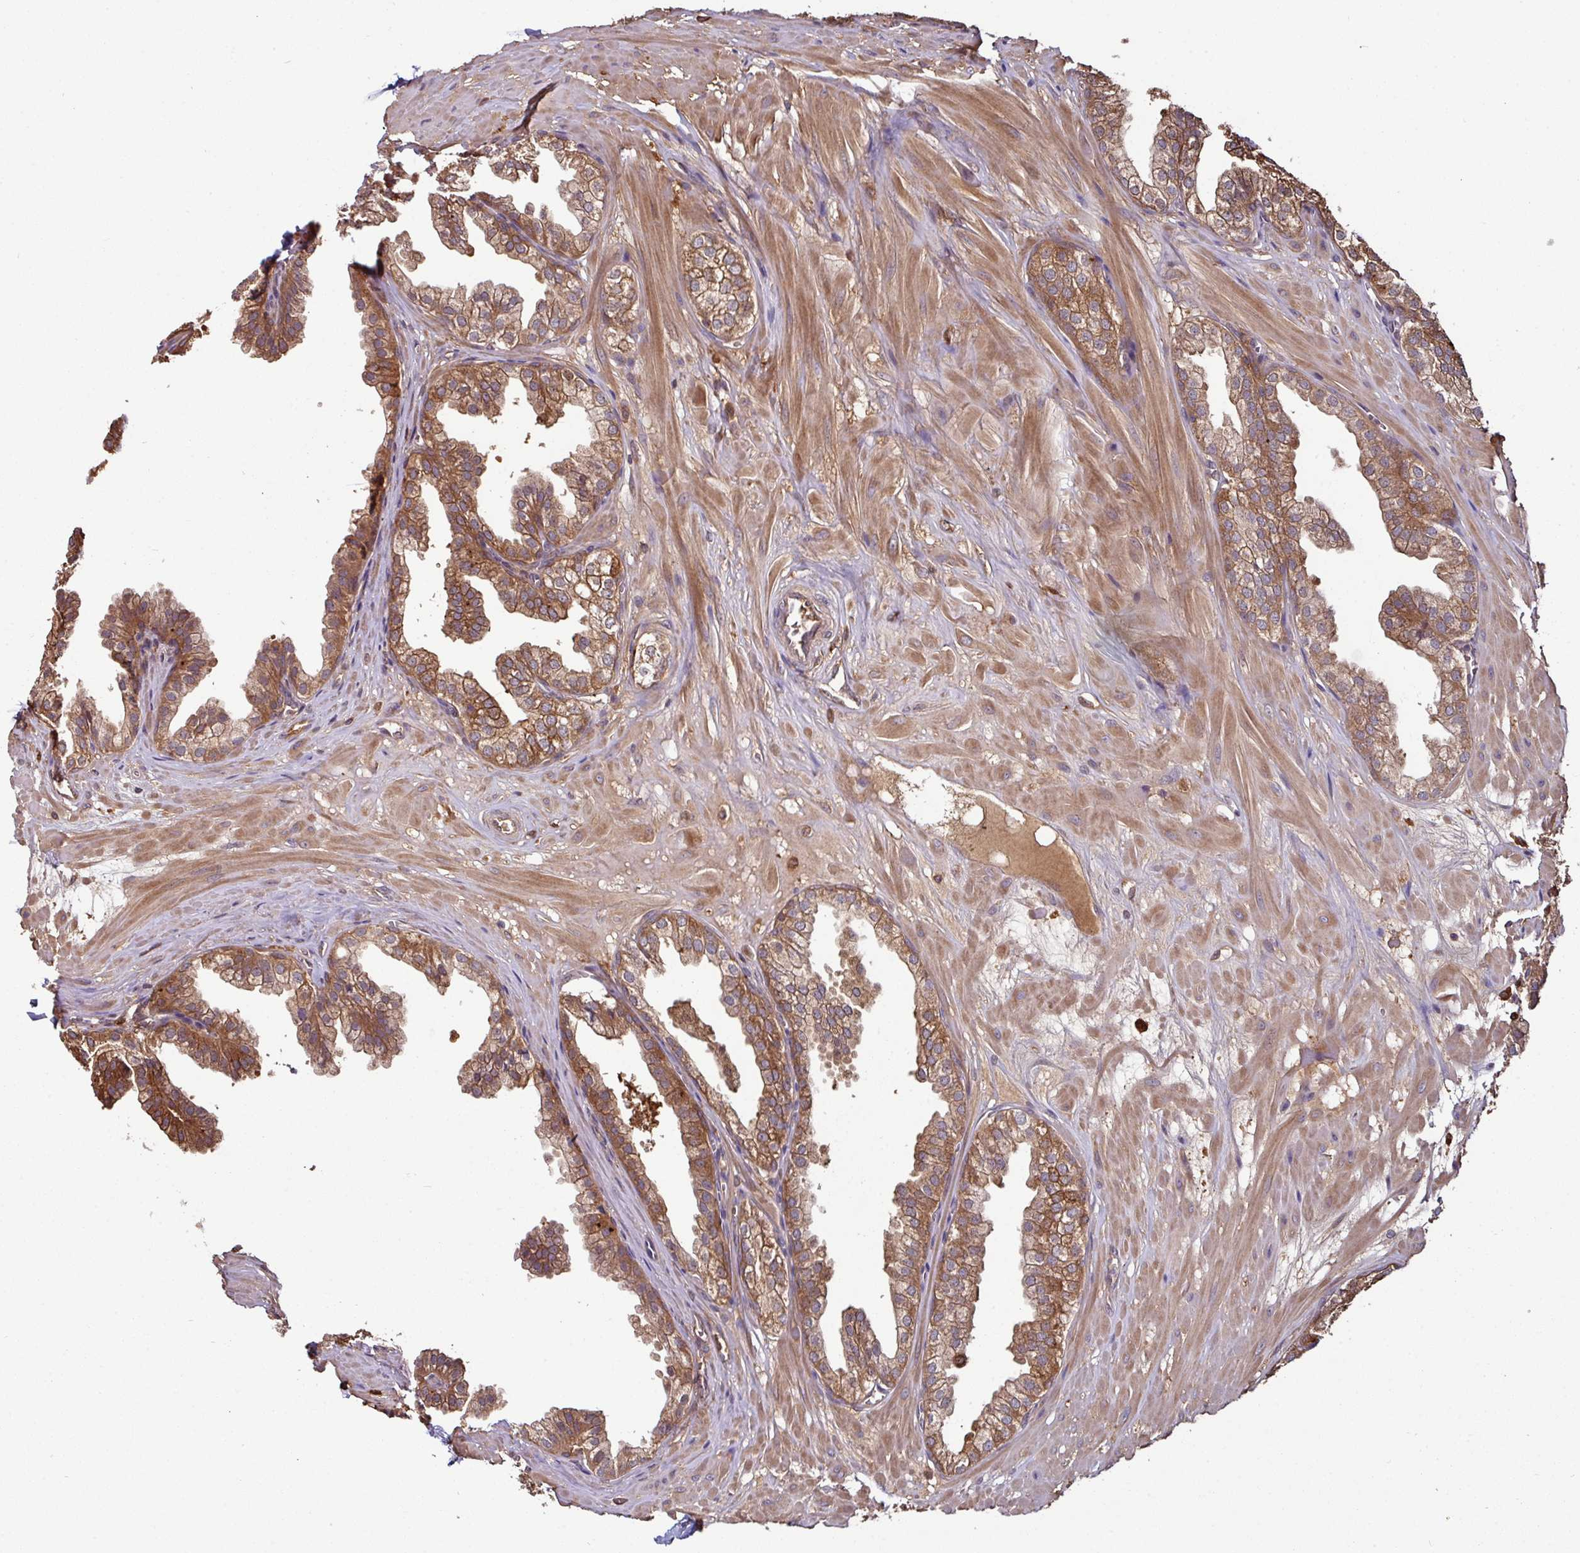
{"staining": {"intensity": "strong", "quantity": ">75%", "location": "cytoplasmic/membranous"}, "tissue": "prostate", "cell_type": "Glandular cells", "image_type": "normal", "snomed": [{"axis": "morphology", "description": "Normal tissue, NOS"}, {"axis": "topography", "description": "Prostate"}, {"axis": "topography", "description": "Peripheral nerve tissue"}], "caption": "DAB (3,3'-diaminobenzidine) immunohistochemical staining of benign prostate demonstrates strong cytoplasmic/membranous protein staining in about >75% of glandular cells.", "gene": "GNPDA1", "patient": {"sex": "male", "age": 55}}